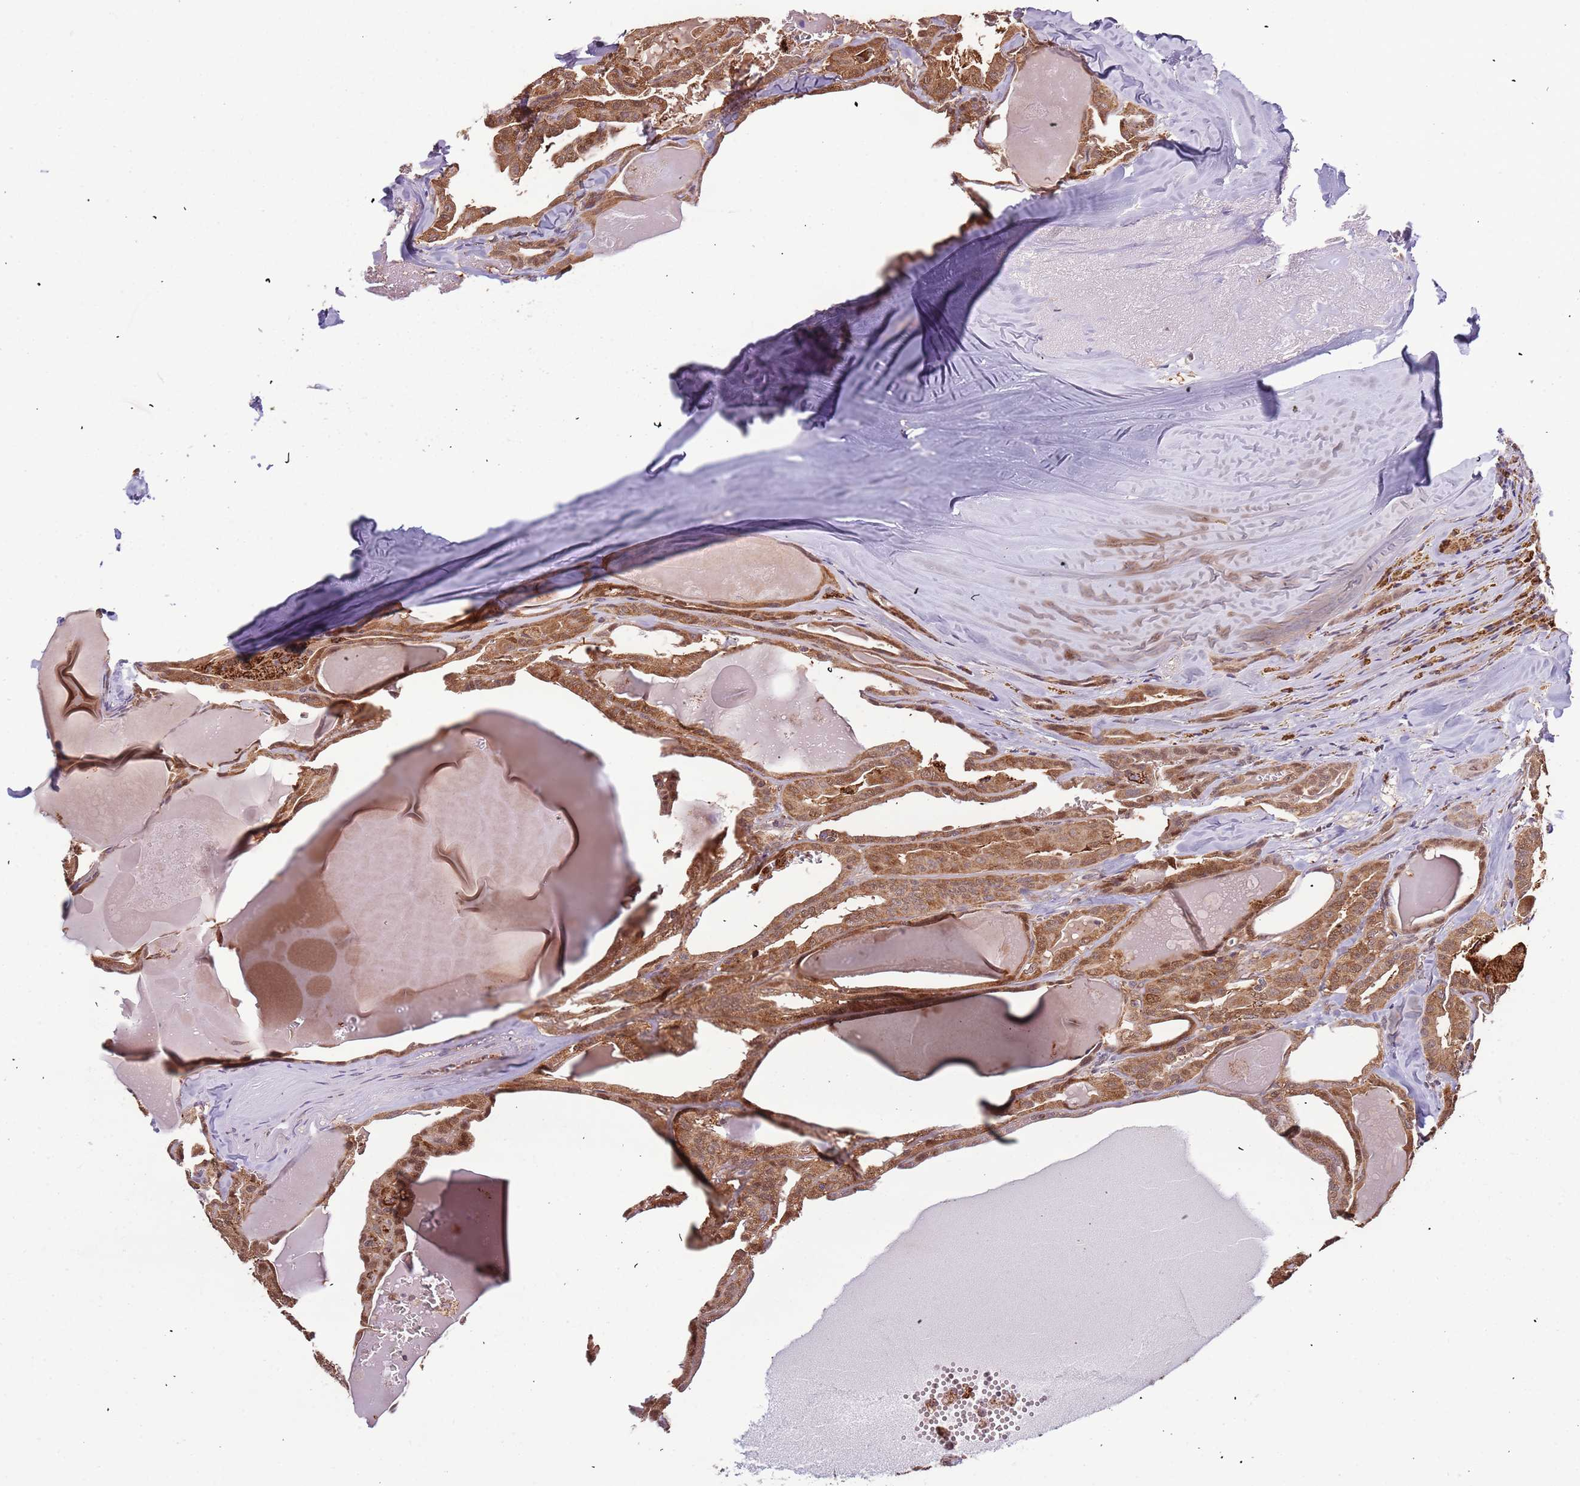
{"staining": {"intensity": "strong", "quantity": ">75%", "location": "cytoplasmic/membranous,nuclear"}, "tissue": "thyroid cancer", "cell_type": "Tumor cells", "image_type": "cancer", "snomed": [{"axis": "morphology", "description": "Papillary adenocarcinoma, NOS"}, {"axis": "topography", "description": "Thyroid gland"}], "caption": "Protein expression analysis of human papillary adenocarcinoma (thyroid) reveals strong cytoplasmic/membranous and nuclear staining in about >75% of tumor cells.", "gene": "IL17RD", "patient": {"sex": "male", "age": 52}}